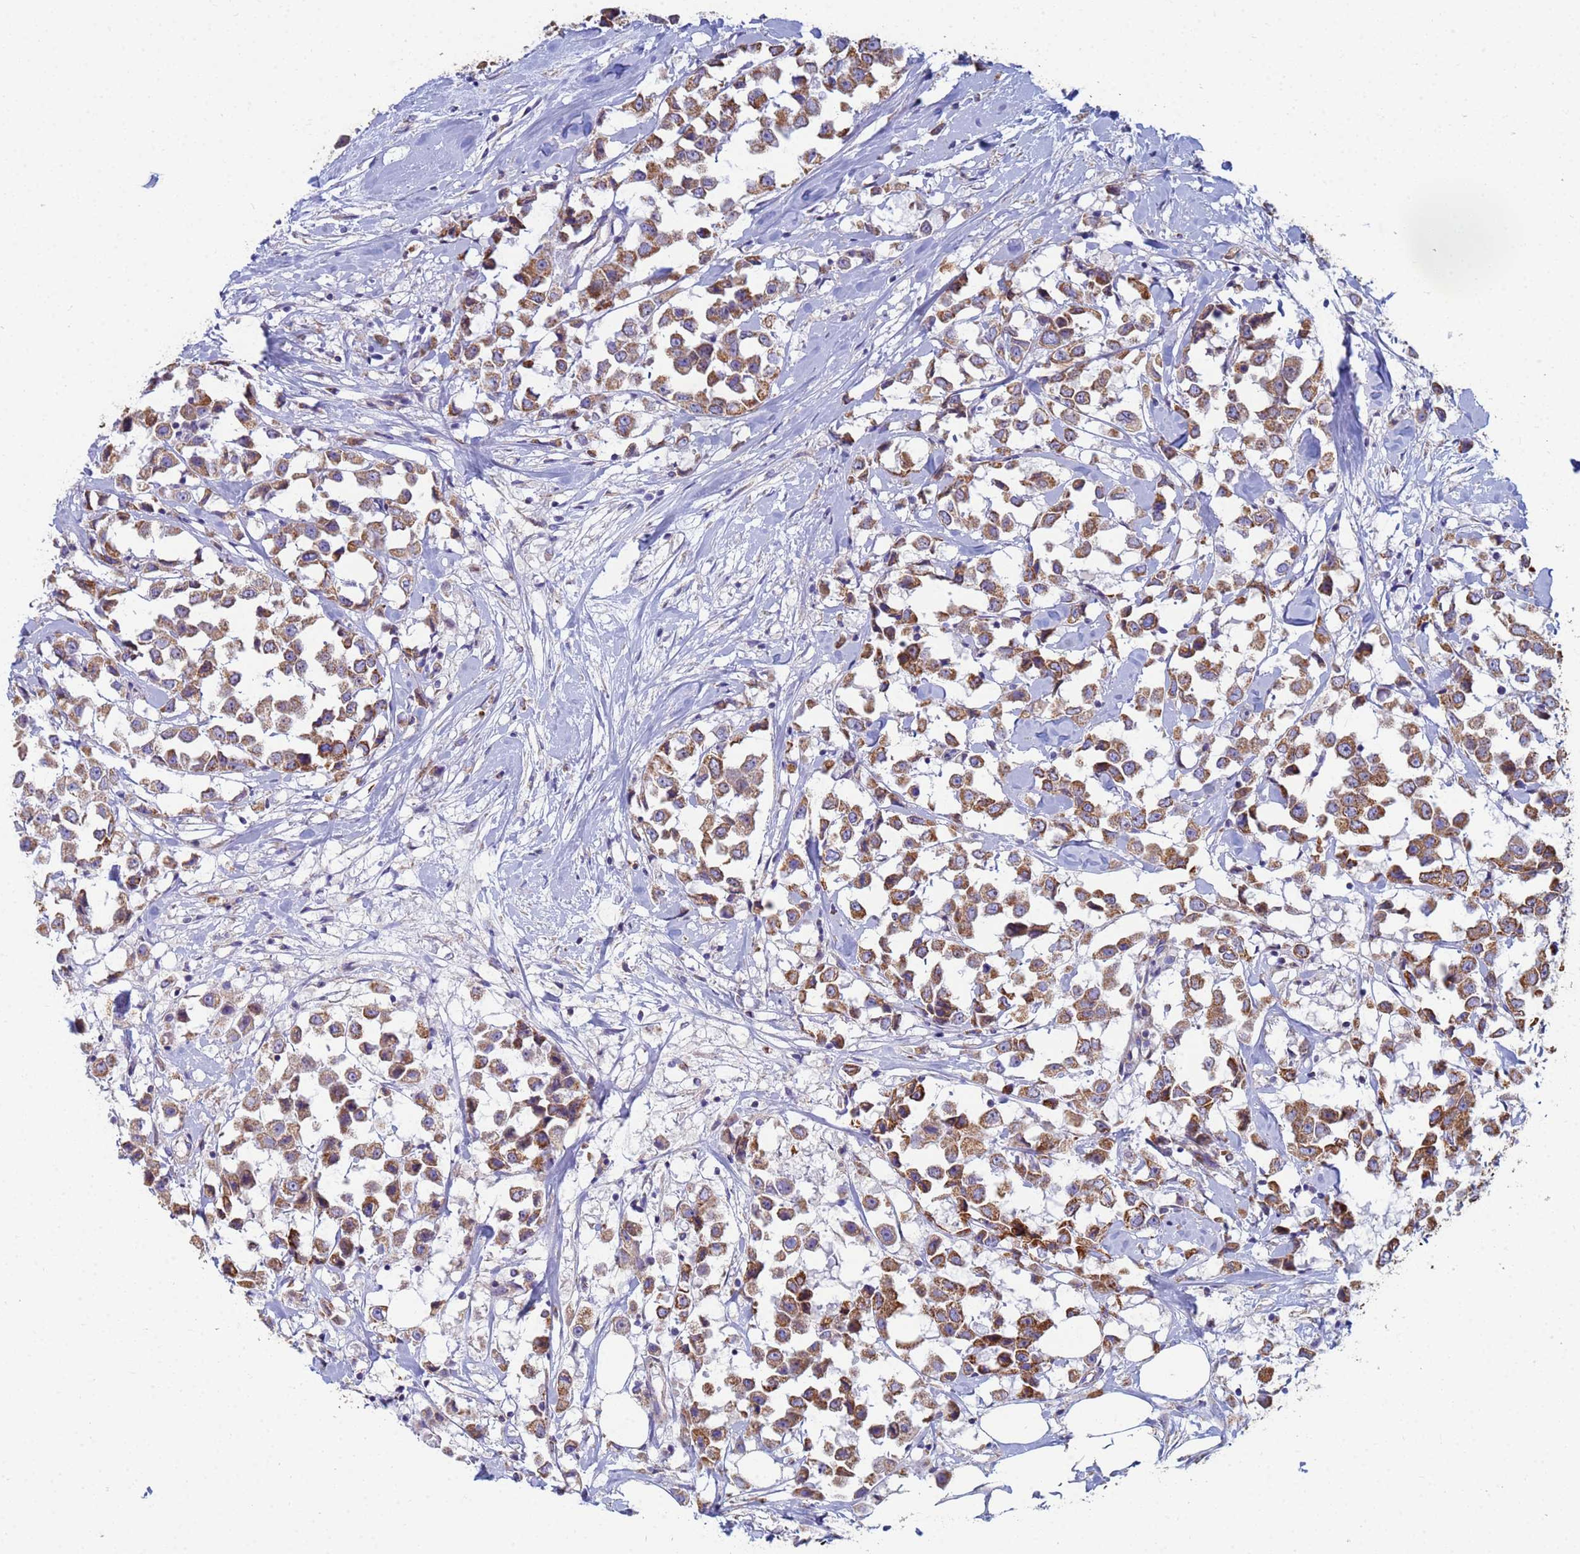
{"staining": {"intensity": "moderate", "quantity": ">75%", "location": "cytoplasmic/membranous"}, "tissue": "breast cancer", "cell_type": "Tumor cells", "image_type": "cancer", "snomed": [{"axis": "morphology", "description": "Duct carcinoma"}, {"axis": "topography", "description": "Breast"}], "caption": "Immunohistochemical staining of breast invasive ductal carcinoma demonstrates medium levels of moderate cytoplasmic/membranous expression in approximately >75% of tumor cells.", "gene": "UQCRH", "patient": {"sex": "female", "age": 61}}